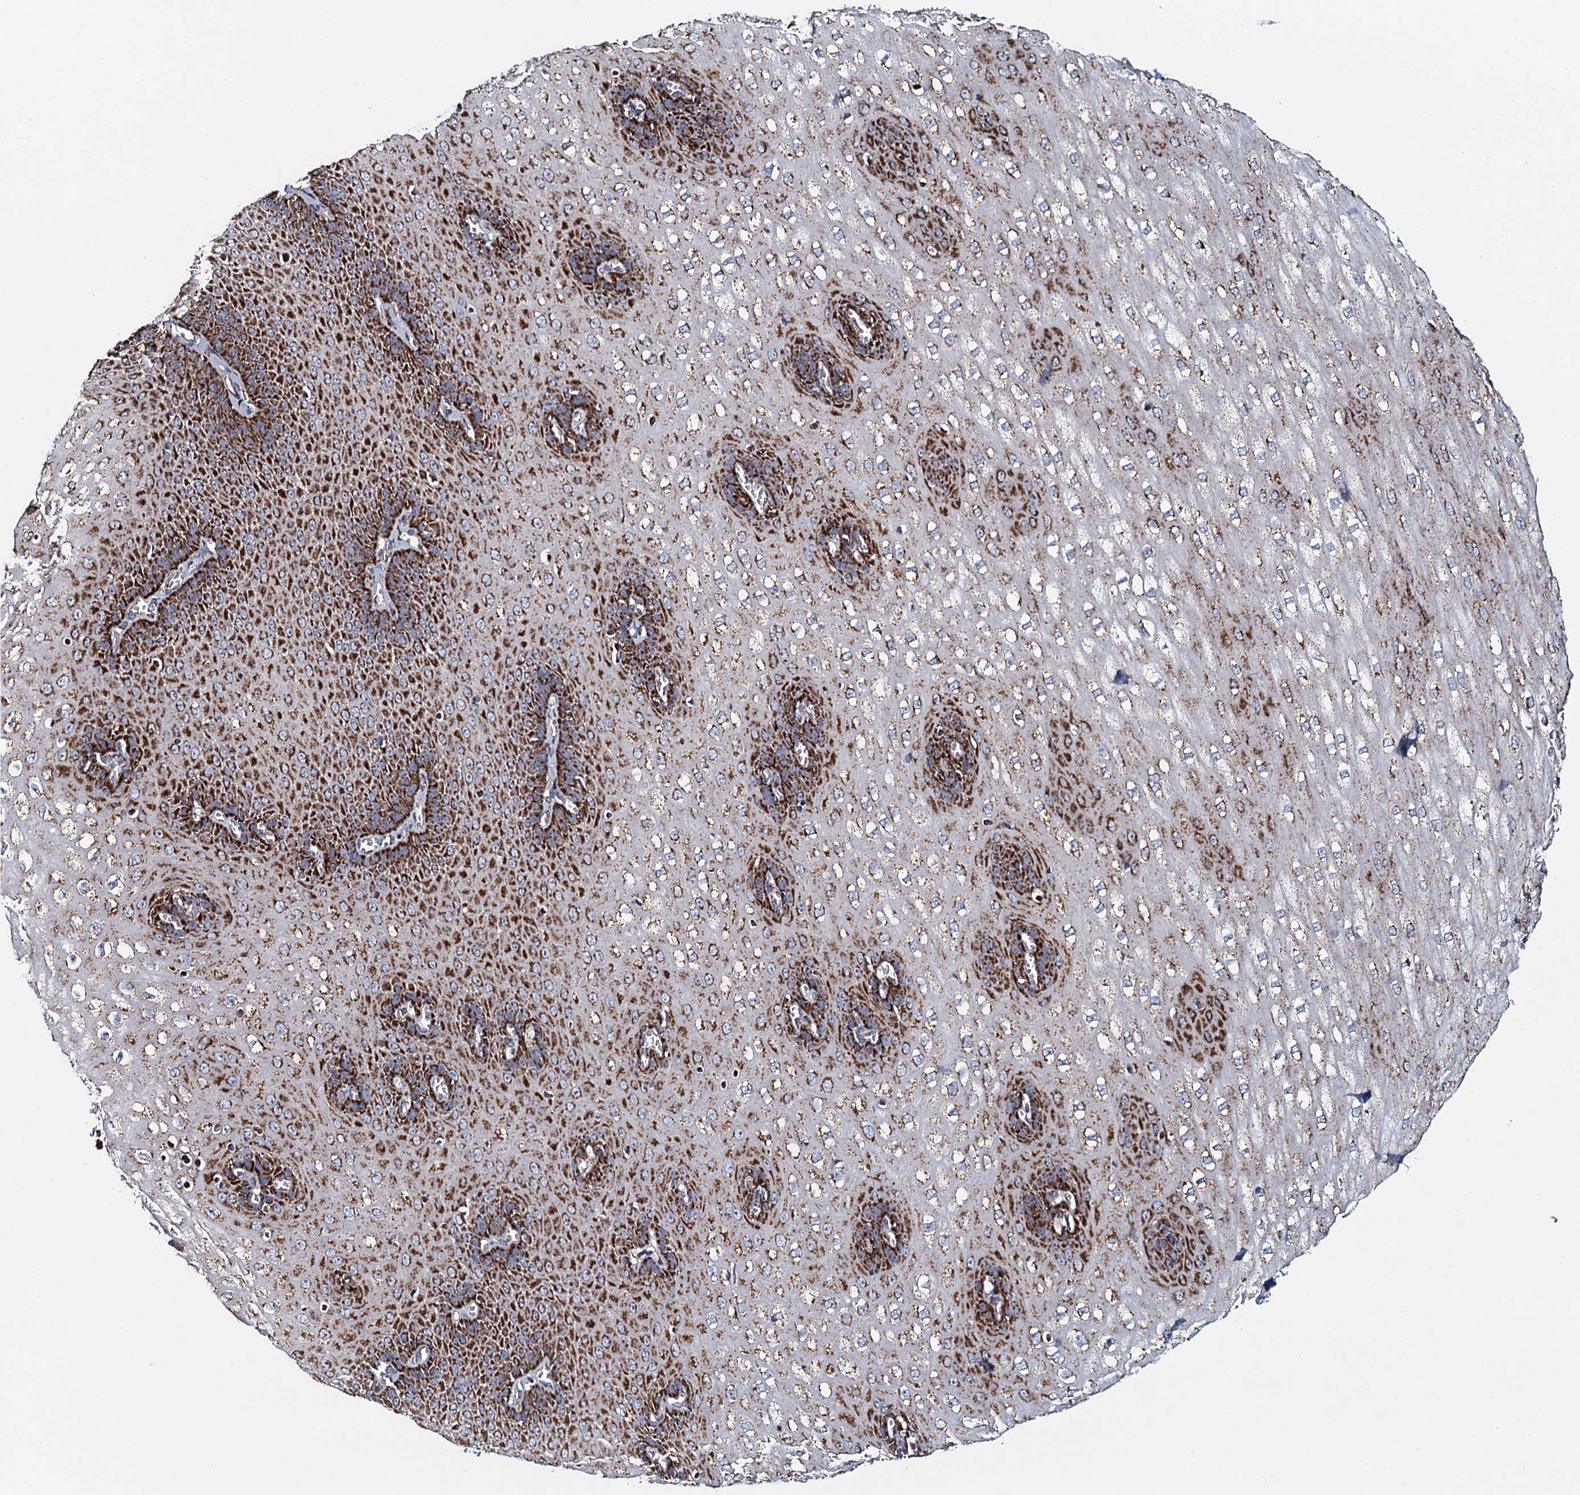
{"staining": {"intensity": "strong", "quantity": ">75%", "location": "cytoplasmic/membranous"}, "tissue": "esophagus", "cell_type": "Squamous epithelial cells", "image_type": "normal", "snomed": [{"axis": "morphology", "description": "Normal tissue, NOS"}, {"axis": "topography", "description": "Esophagus"}], "caption": "Esophagus stained with a brown dye exhibits strong cytoplasmic/membranous positive staining in about >75% of squamous epithelial cells.", "gene": "EVC2", "patient": {"sex": "male", "age": 60}}